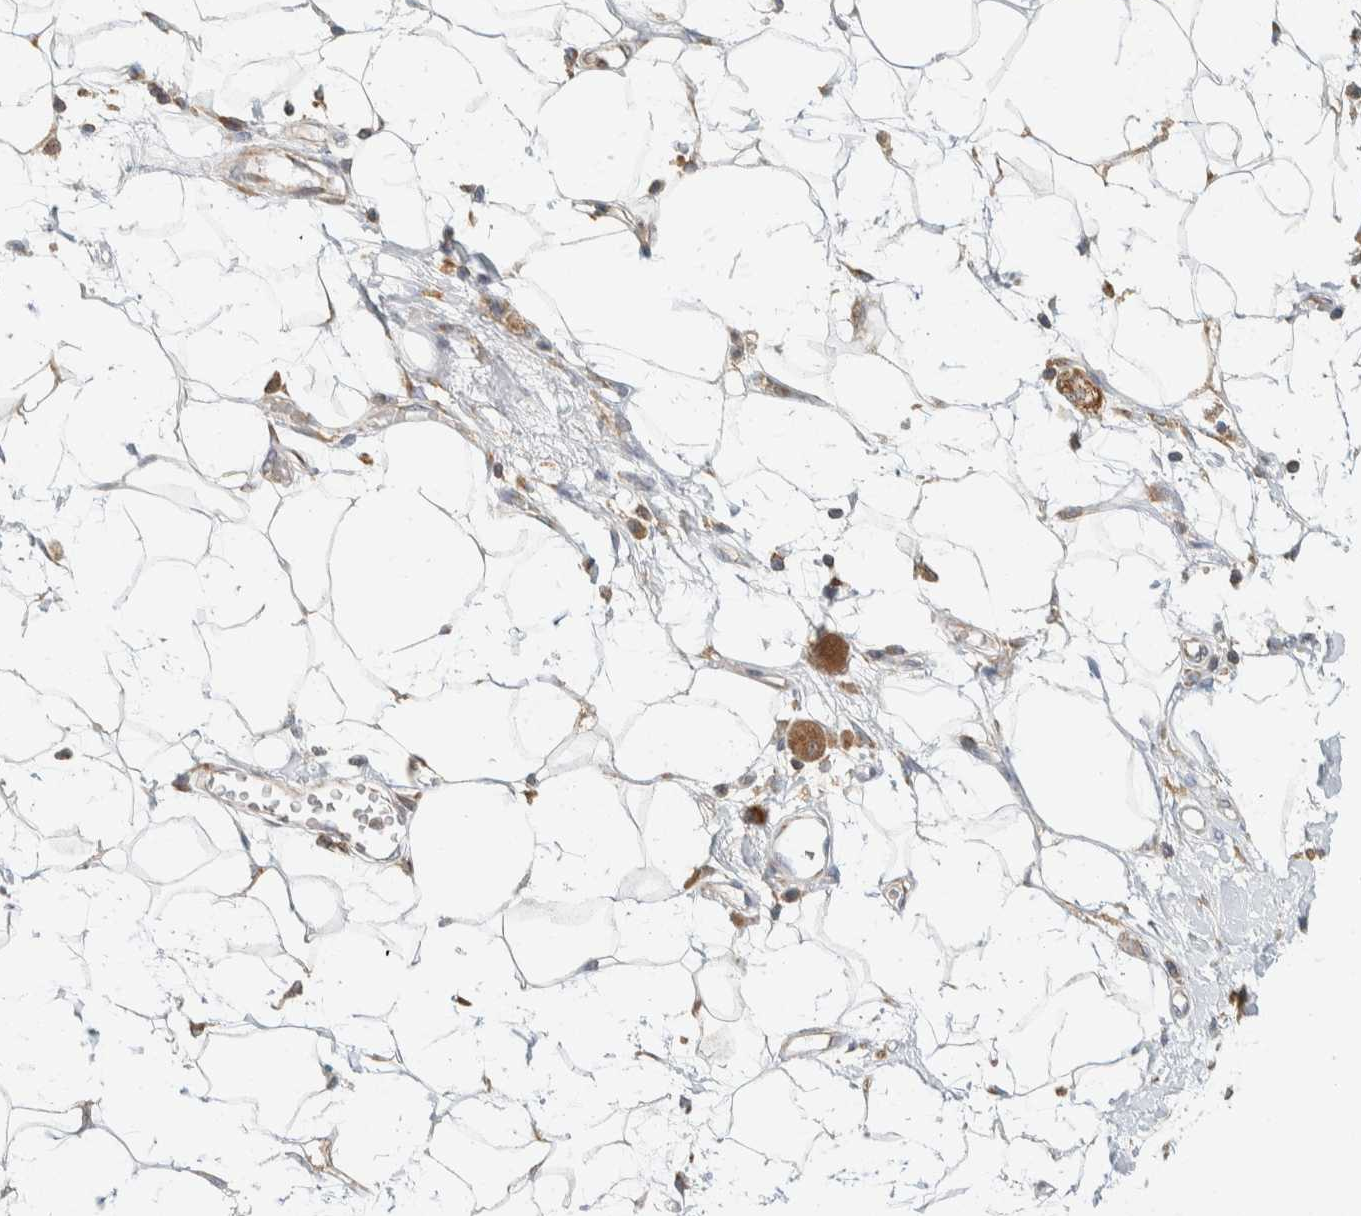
{"staining": {"intensity": "weak", "quantity": "25%-75%", "location": "cytoplasmic/membranous"}, "tissue": "adipose tissue", "cell_type": "Adipocytes", "image_type": "normal", "snomed": [{"axis": "morphology", "description": "Normal tissue, NOS"}, {"axis": "morphology", "description": "Adenocarcinoma, NOS"}, {"axis": "topography", "description": "Duodenum"}, {"axis": "topography", "description": "Peripheral nerve tissue"}], "caption": "Adipocytes exhibit low levels of weak cytoplasmic/membranous expression in about 25%-75% of cells in unremarkable adipose tissue.", "gene": "CCDC57", "patient": {"sex": "female", "age": 60}}